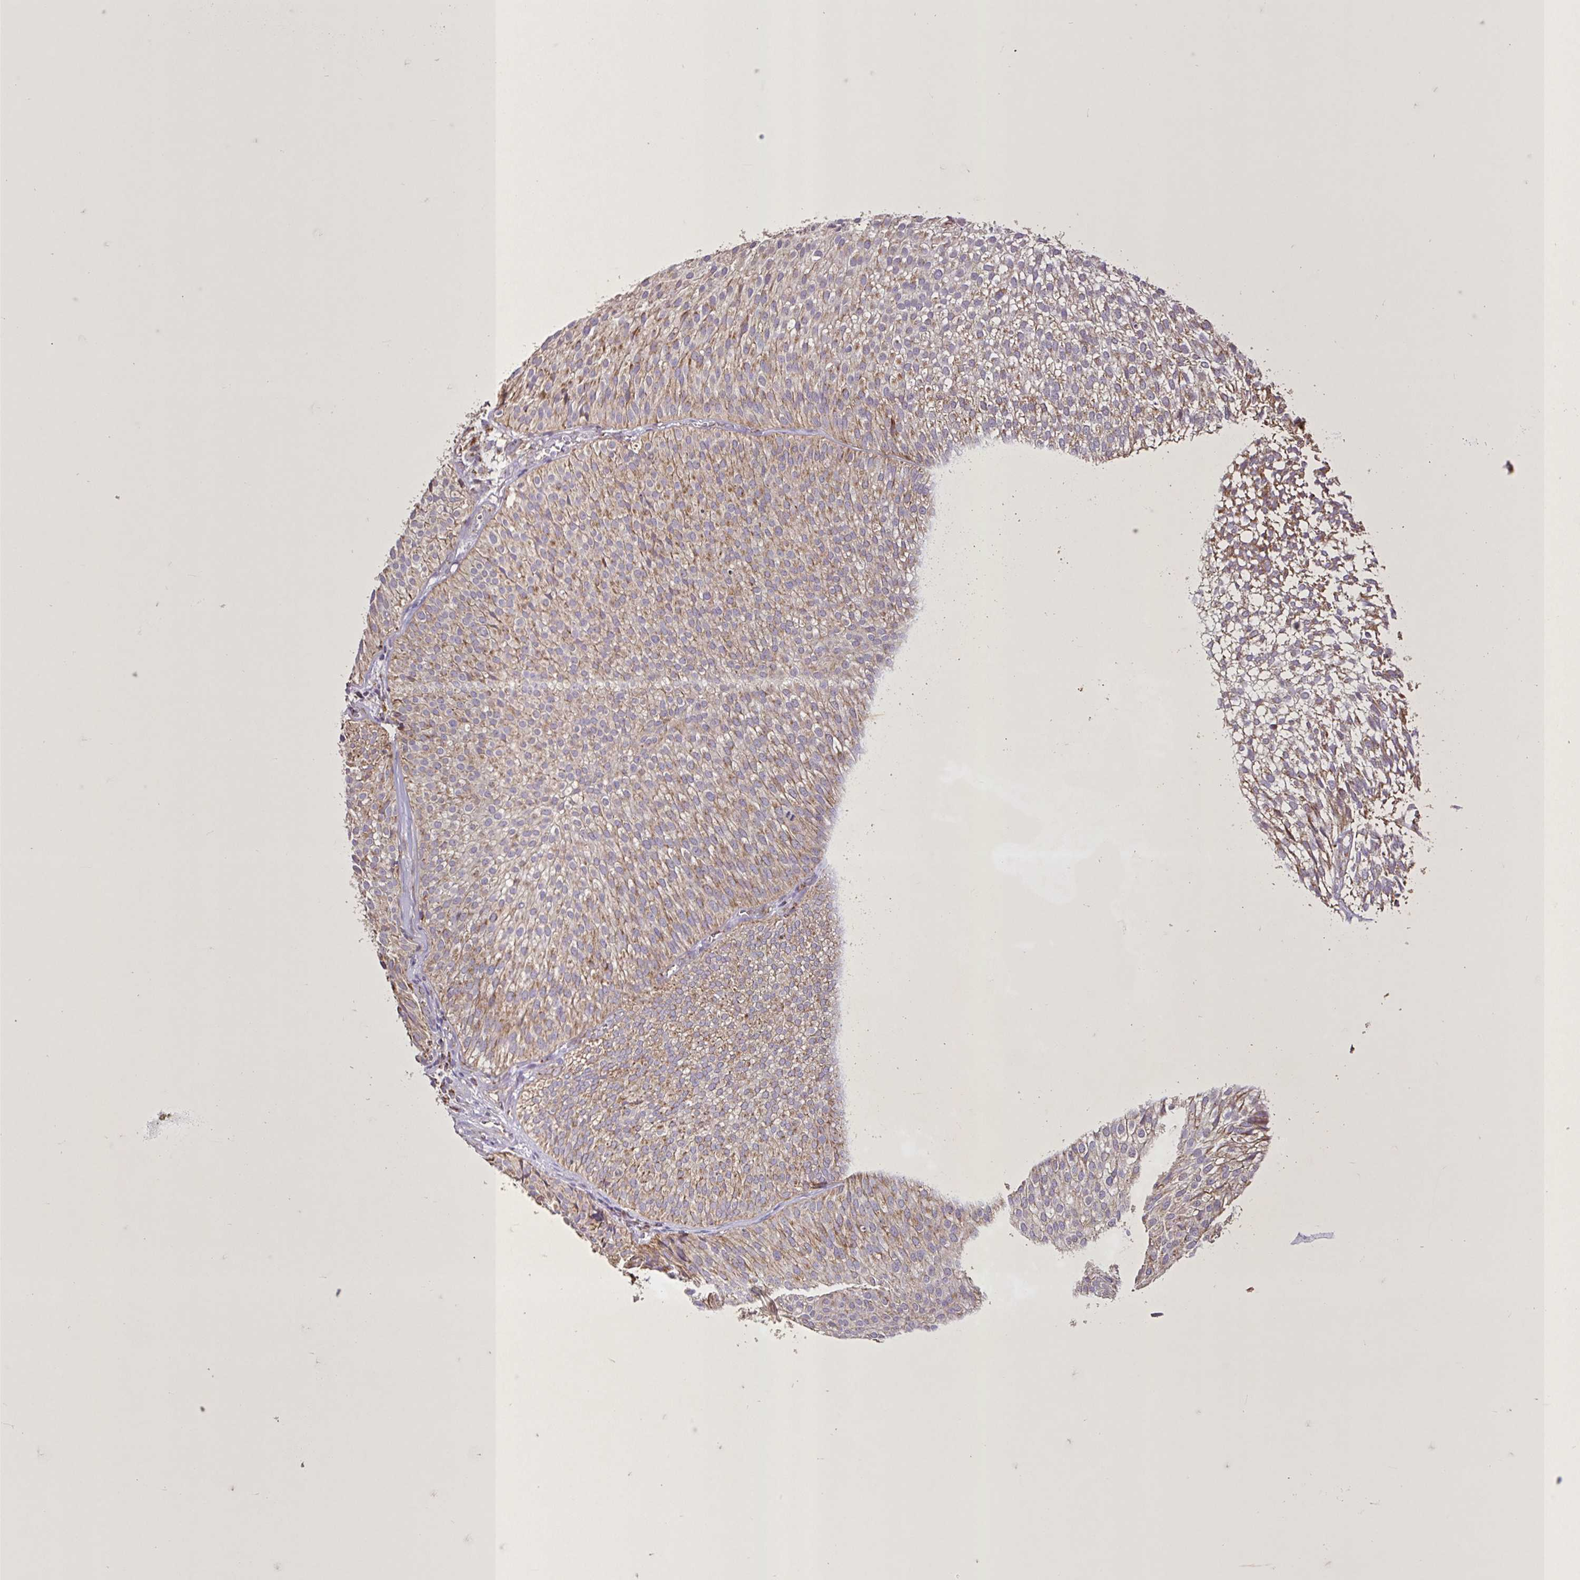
{"staining": {"intensity": "moderate", "quantity": ">75%", "location": "cytoplasmic/membranous"}, "tissue": "urothelial cancer", "cell_type": "Tumor cells", "image_type": "cancer", "snomed": [{"axis": "morphology", "description": "Urothelial carcinoma, Low grade"}, {"axis": "topography", "description": "Urinary bladder"}], "caption": "Protein staining of low-grade urothelial carcinoma tissue shows moderate cytoplasmic/membranous positivity in approximately >75% of tumor cells.", "gene": "AGK", "patient": {"sex": "male", "age": 91}}